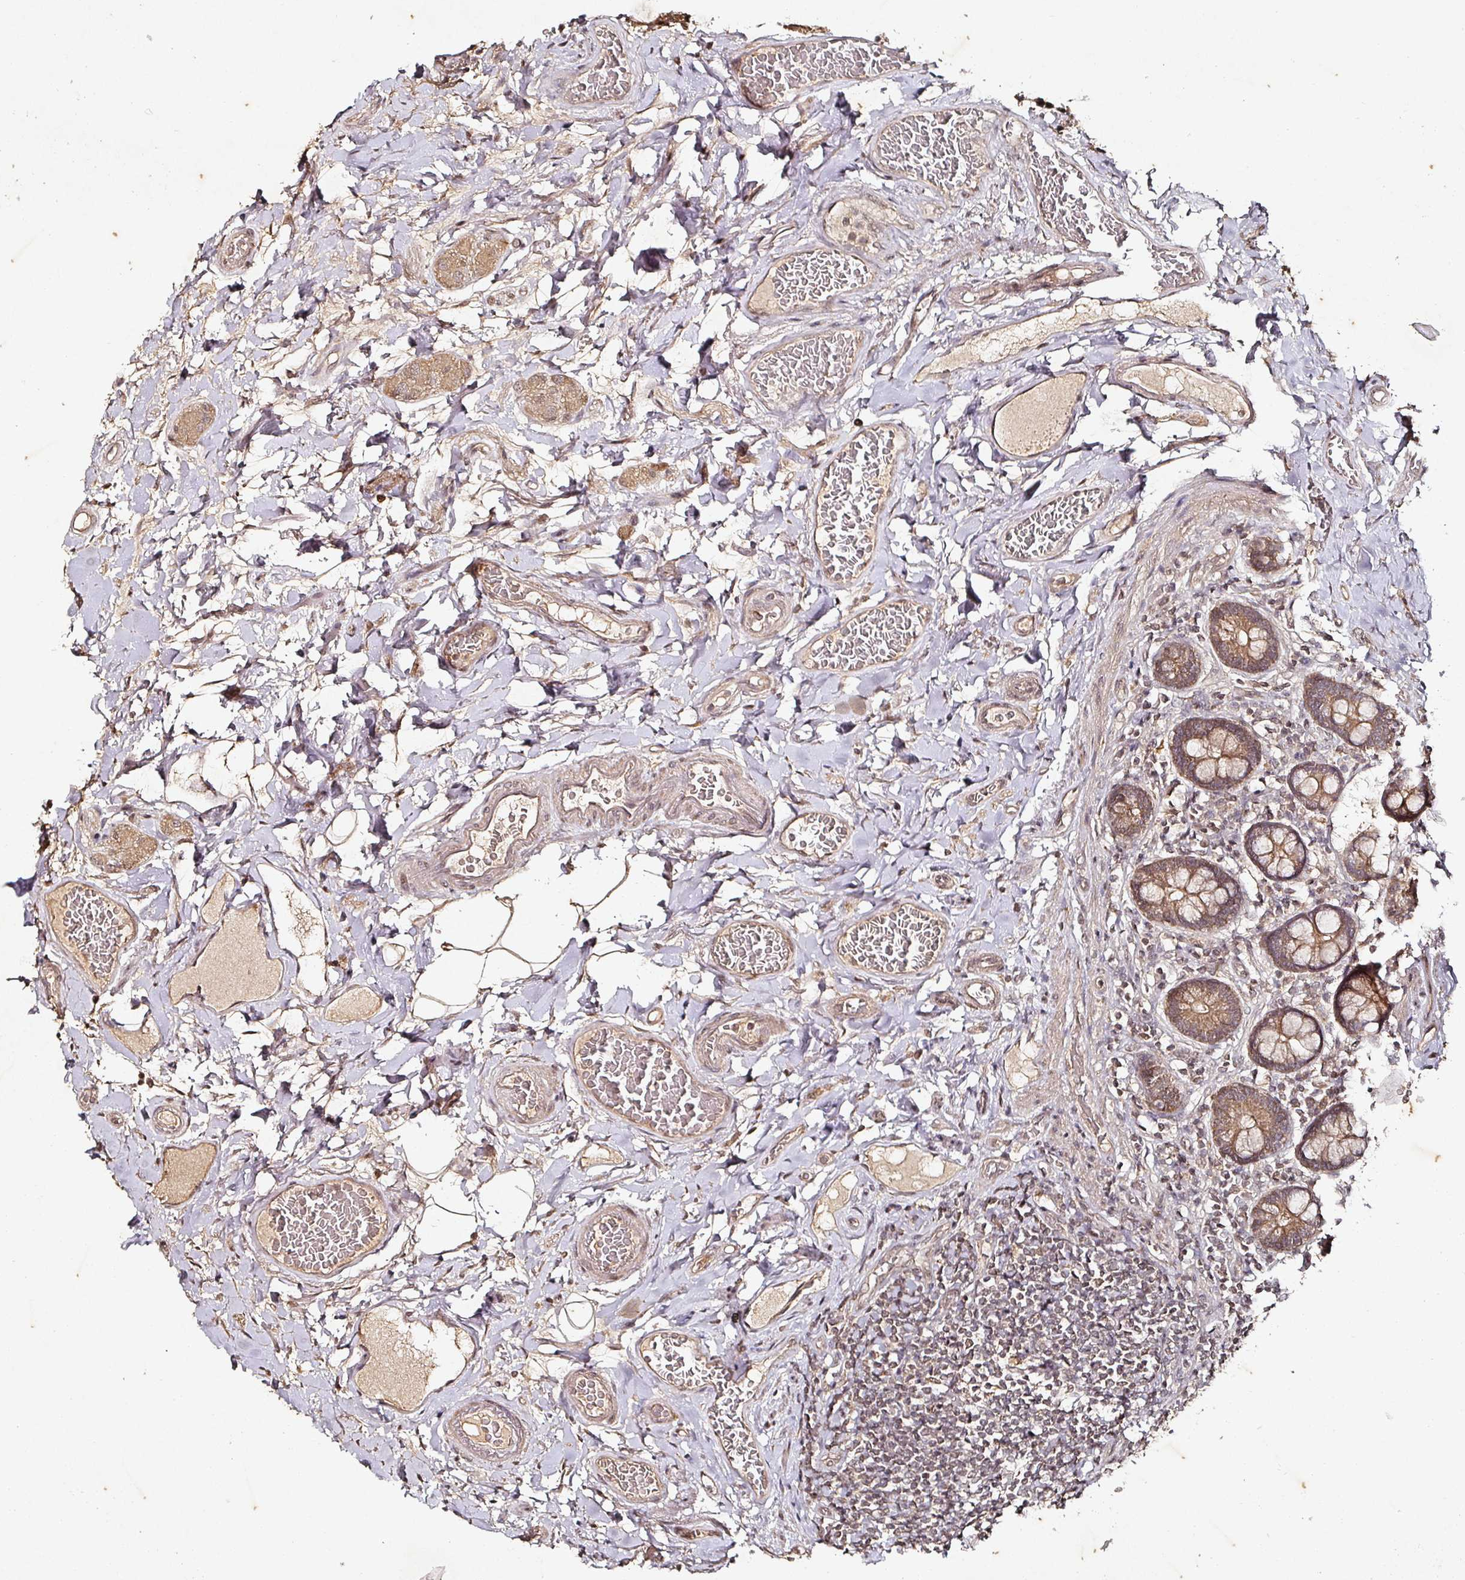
{"staining": {"intensity": "moderate", "quantity": ">75%", "location": "cytoplasmic/membranous"}, "tissue": "small intestine", "cell_type": "Glandular cells", "image_type": "normal", "snomed": [{"axis": "morphology", "description": "Normal tissue, NOS"}, {"axis": "topography", "description": "Small intestine"}], "caption": "Protein positivity by immunohistochemistry (IHC) exhibits moderate cytoplasmic/membranous expression in approximately >75% of glandular cells in benign small intestine.", "gene": "CAPN5", "patient": {"sex": "female", "age": 64}}